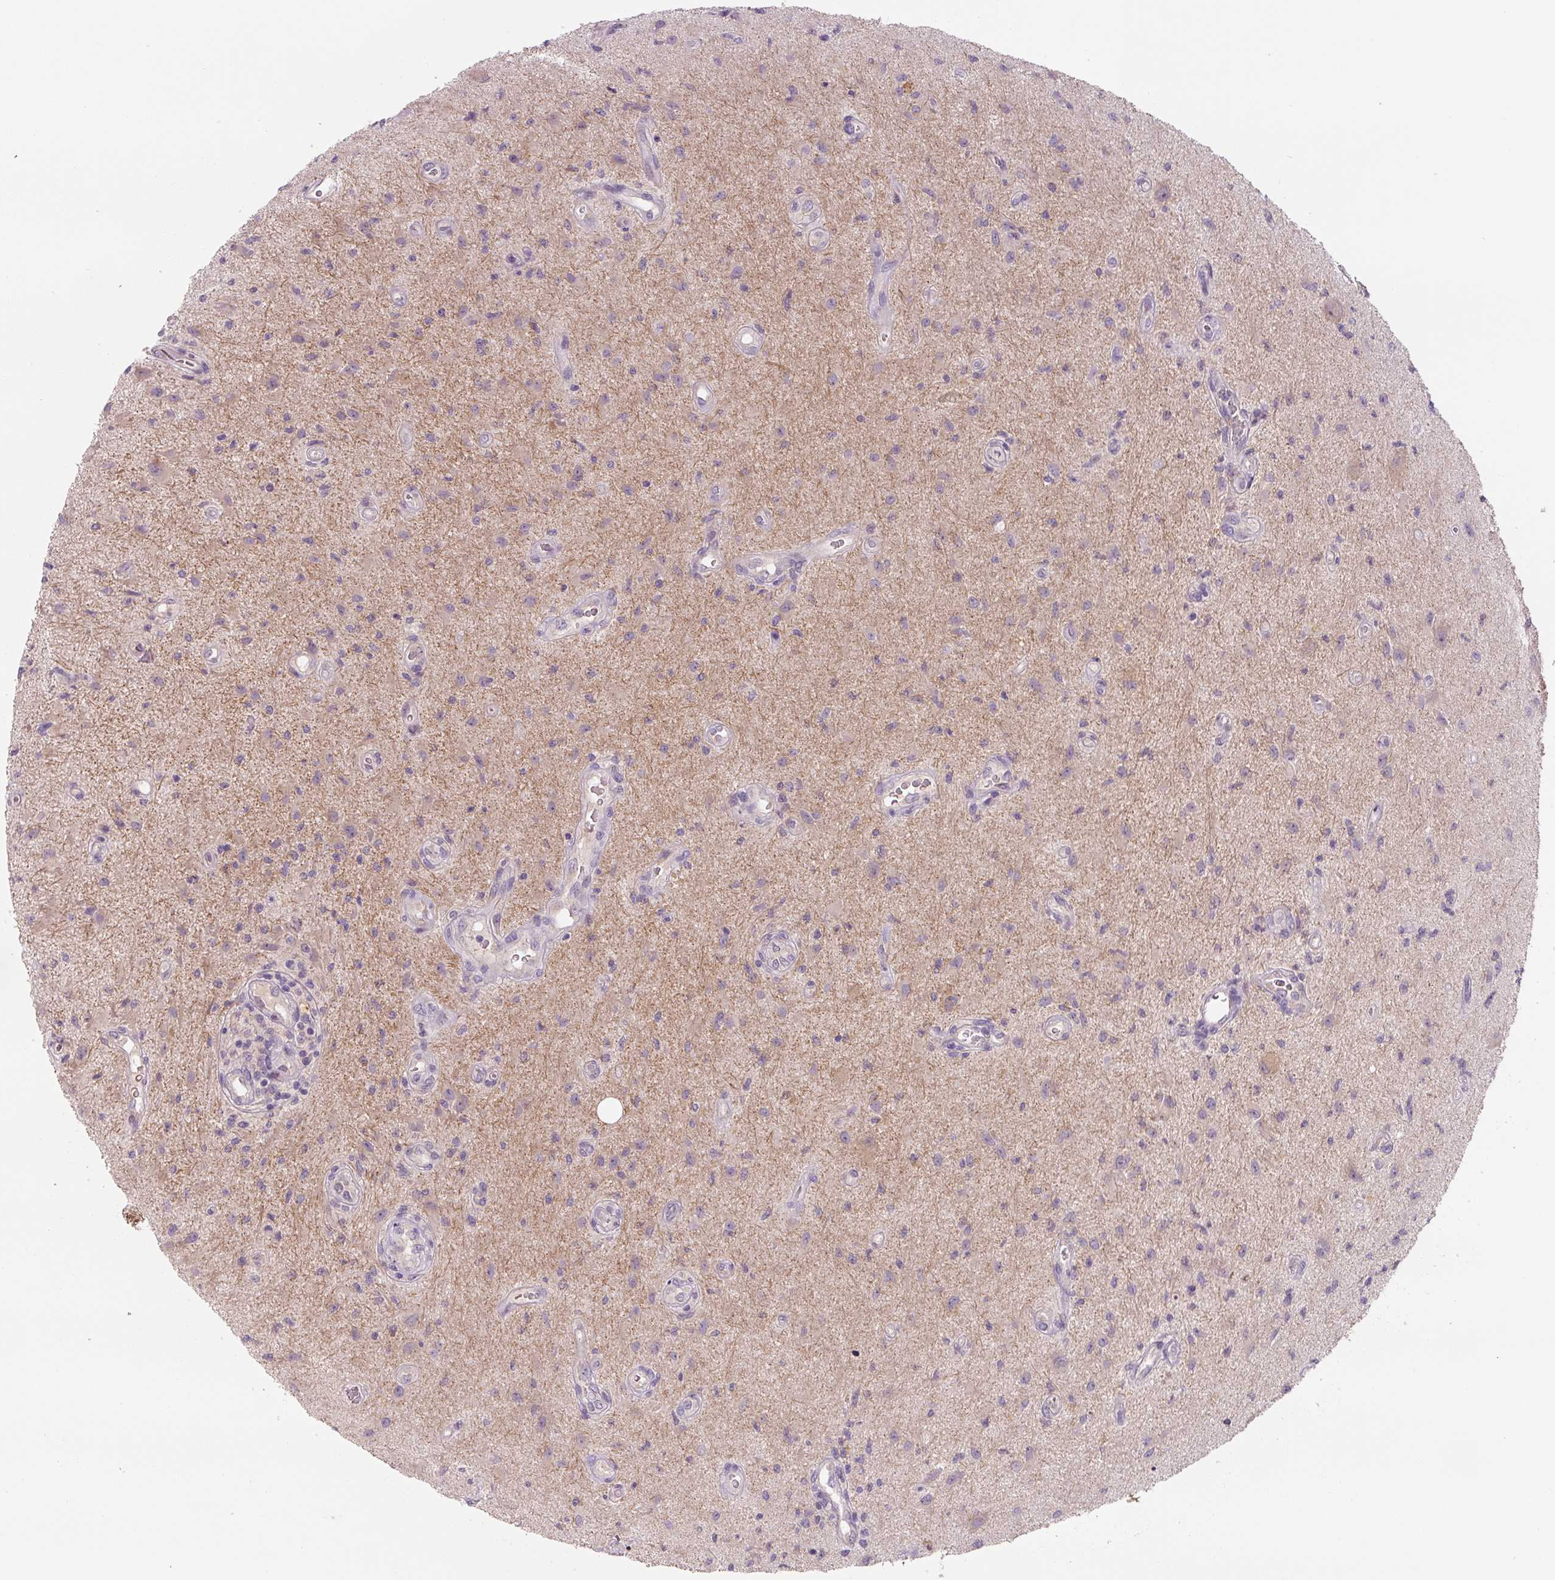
{"staining": {"intensity": "negative", "quantity": "none", "location": "none"}, "tissue": "glioma", "cell_type": "Tumor cells", "image_type": "cancer", "snomed": [{"axis": "morphology", "description": "Glioma, malignant, High grade"}, {"axis": "topography", "description": "Brain"}], "caption": "Malignant high-grade glioma was stained to show a protein in brown. There is no significant expression in tumor cells.", "gene": "YIF1B", "patient": {"sex": "male", "age": 67}}